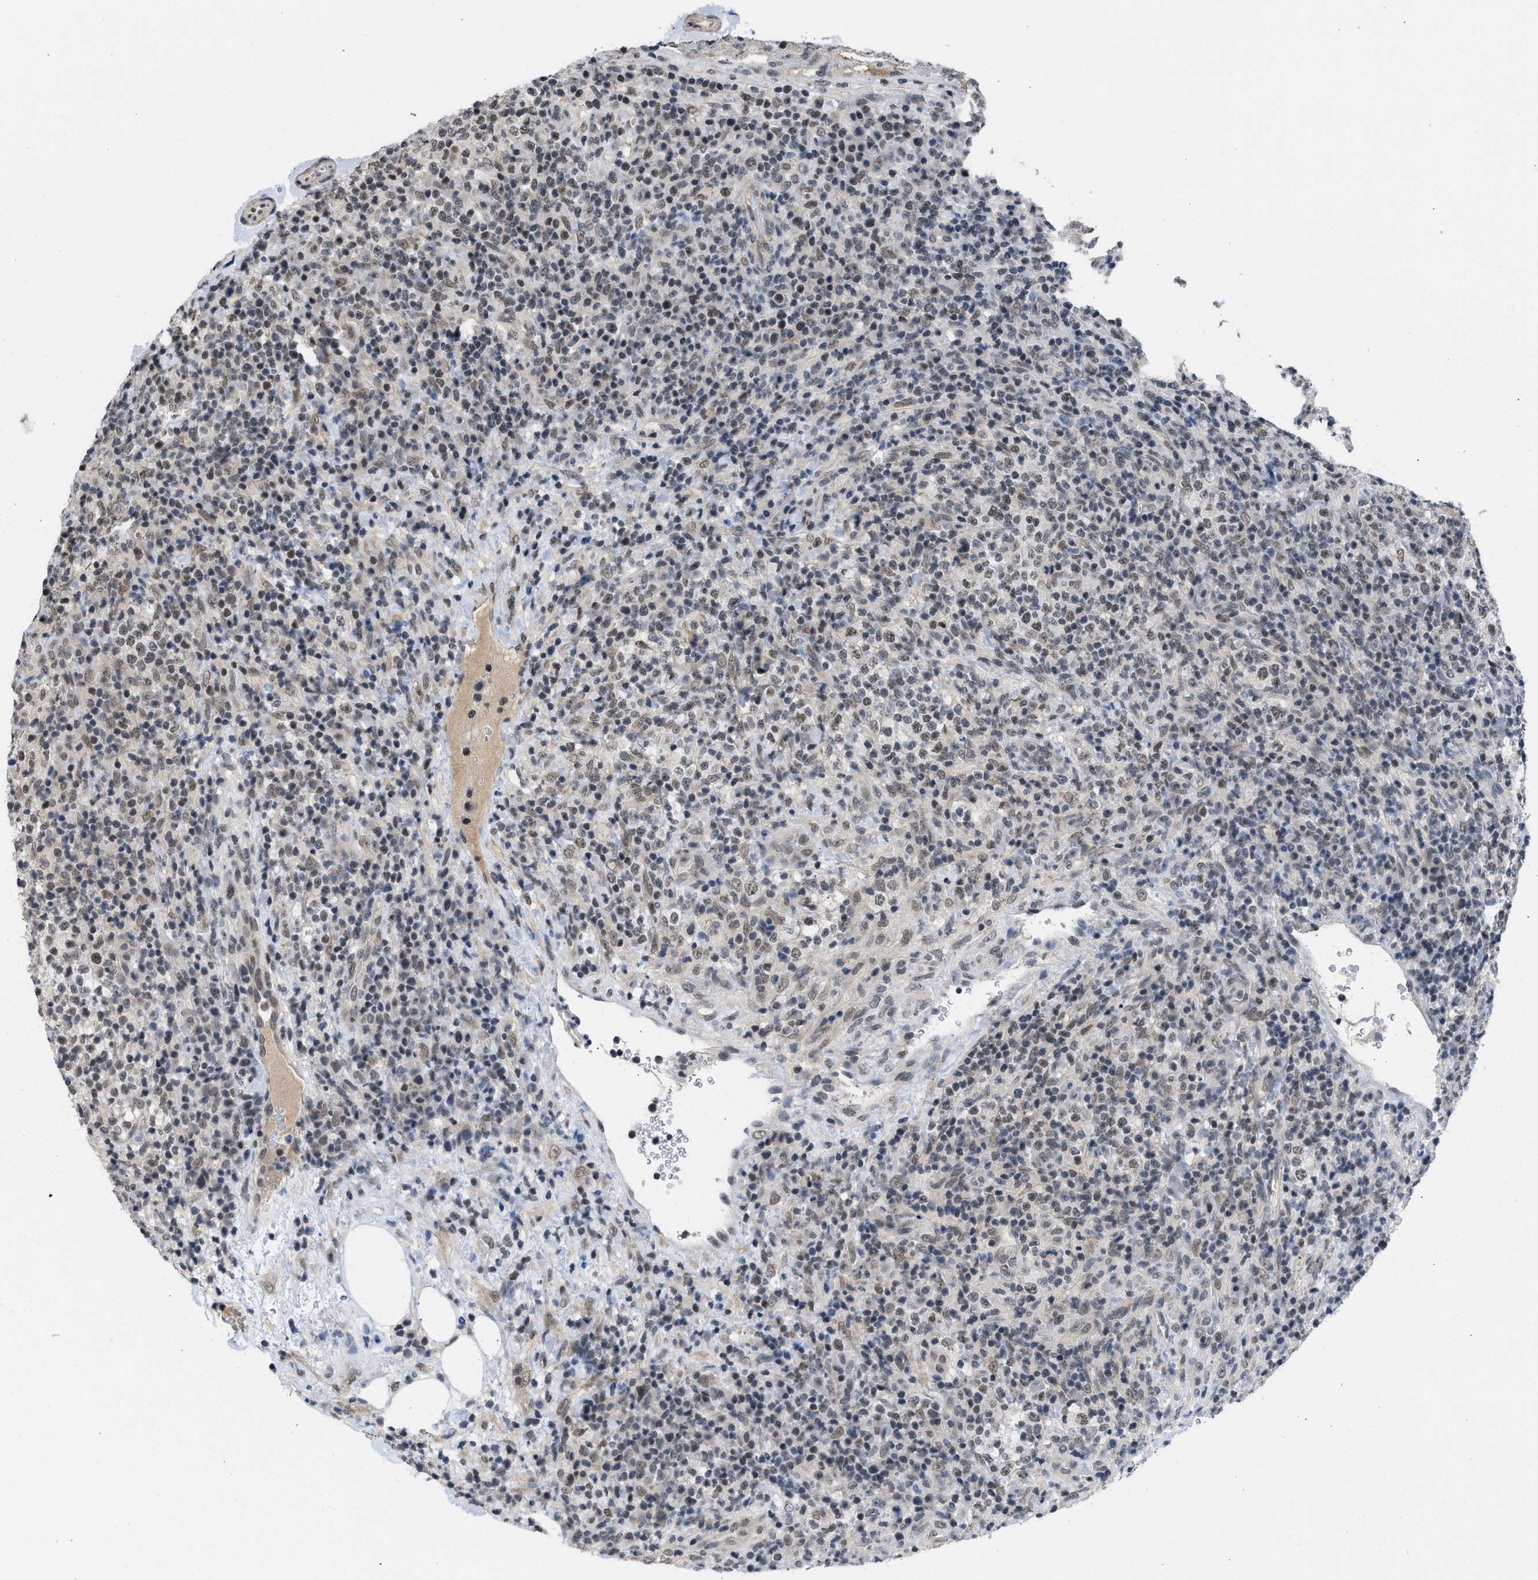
{"staining": {"intensity": "moderate", "quantity": "<25%", "location": "nuclear"}, "tissue": "lymphoma", "cell_type": "Tumor cells", "image_type": "cancer", "snomed": [{"axis": "morphology", "description": "Malignant lymphoma, non-Hodgkin's type, High grade"}, {"axis": "topography", "description": "Lymph node"}], "caption": "Moderate nuclear expression is appreciated in about <25% of tumor cells in high-grade malignant lymphoma, non-Hodgkin's type.", "gene": "TERF2IP", "patient": {"sex": "female", "age": 76}}